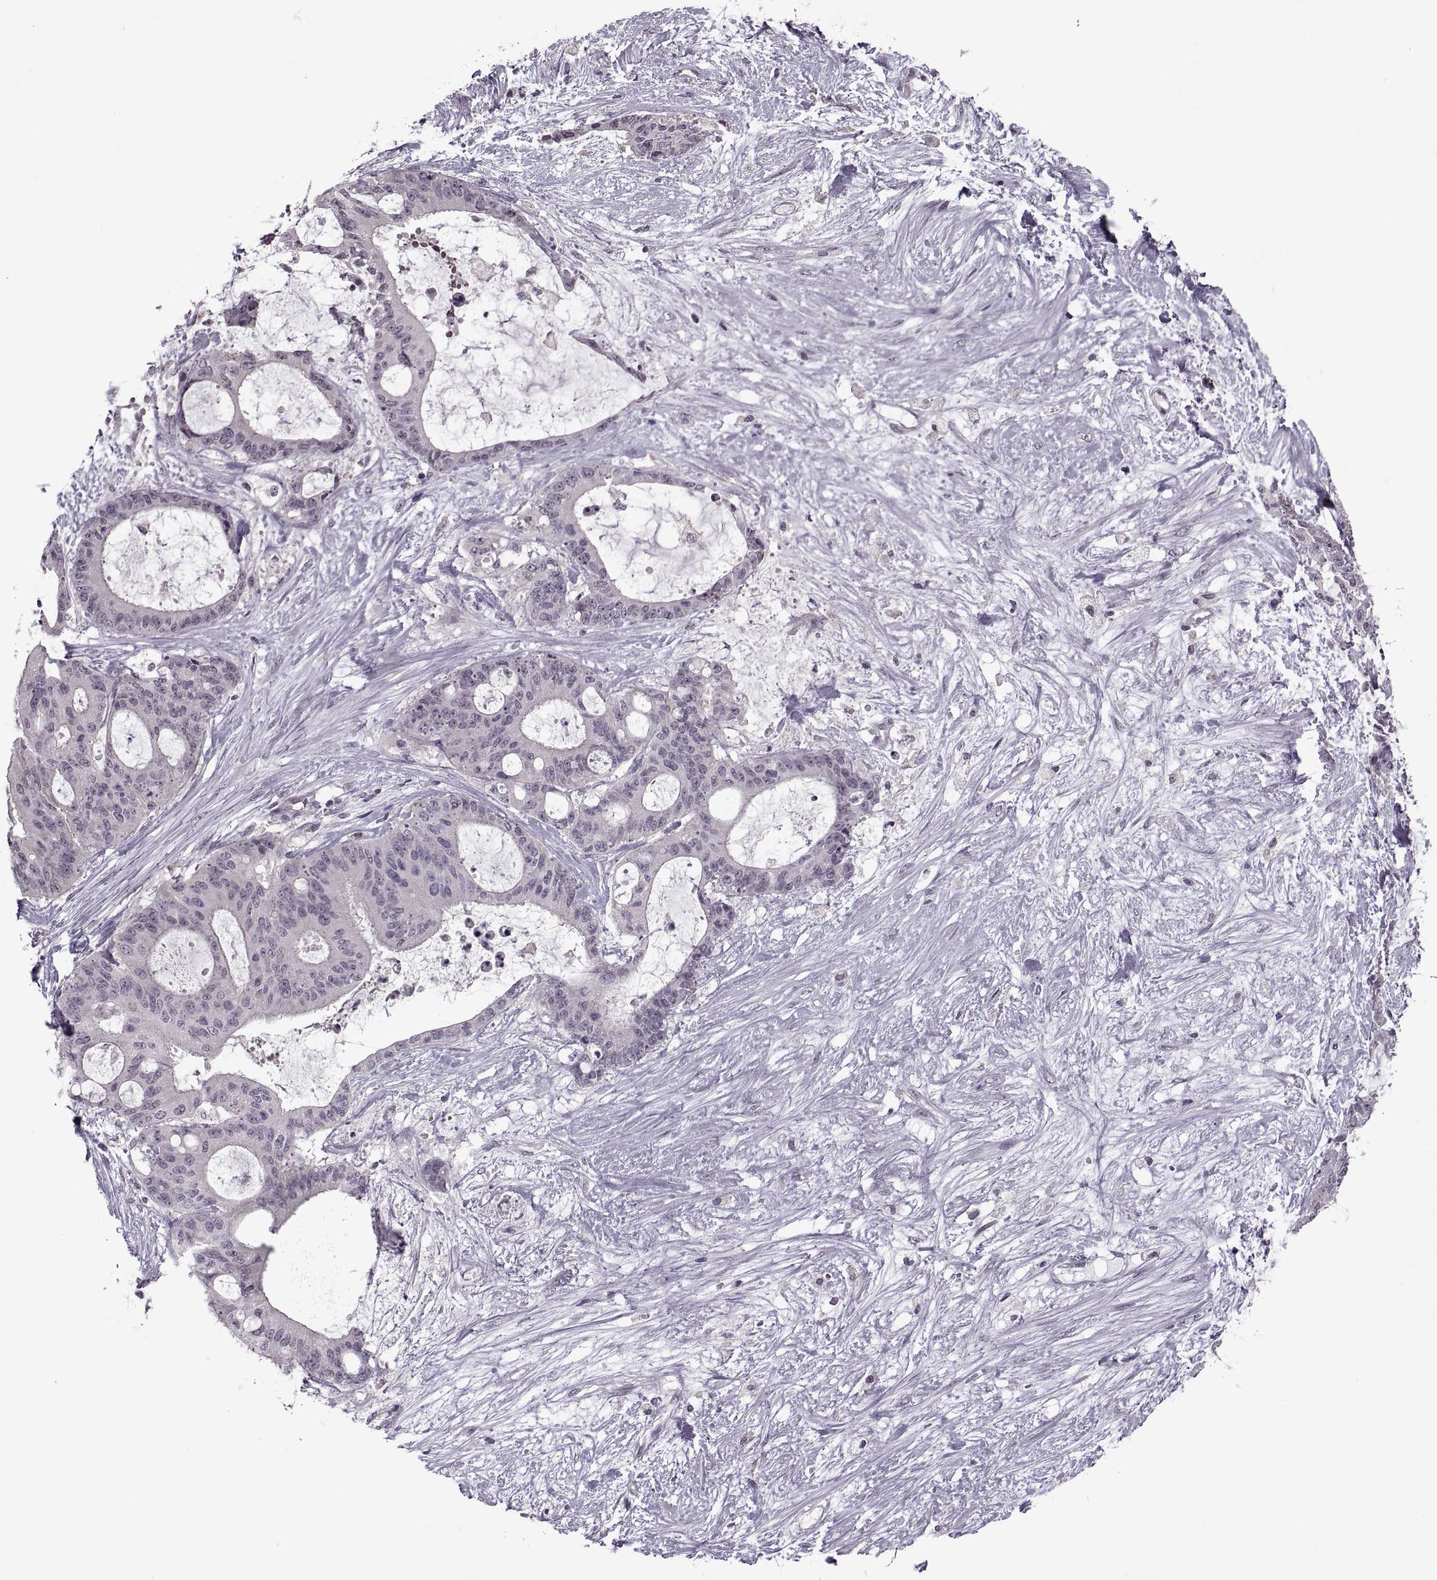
{"staining": {"intensity": "negative", "quantity": "none", "location": "none"}, "tissue": "liver cancer", "cell_type": "Tumor cells", "image_type": "cancer", "snomed": [{"axis": "morphology", "description": "Normal tissue, NOS"}, {"axis": "morphology", "description": "Cholangiocarcinoma"}, {"axis": "topography", "description": "Liver"}, {"axis": "topography", "description": "Peripheral nerve tissue"}], "caption": "Tumor cells are negative for brown protein staining in liver cancer (cholangiocarcinoma).", "gene": "MGAT4D", "patient": {"sex": "female", "age": 73}}